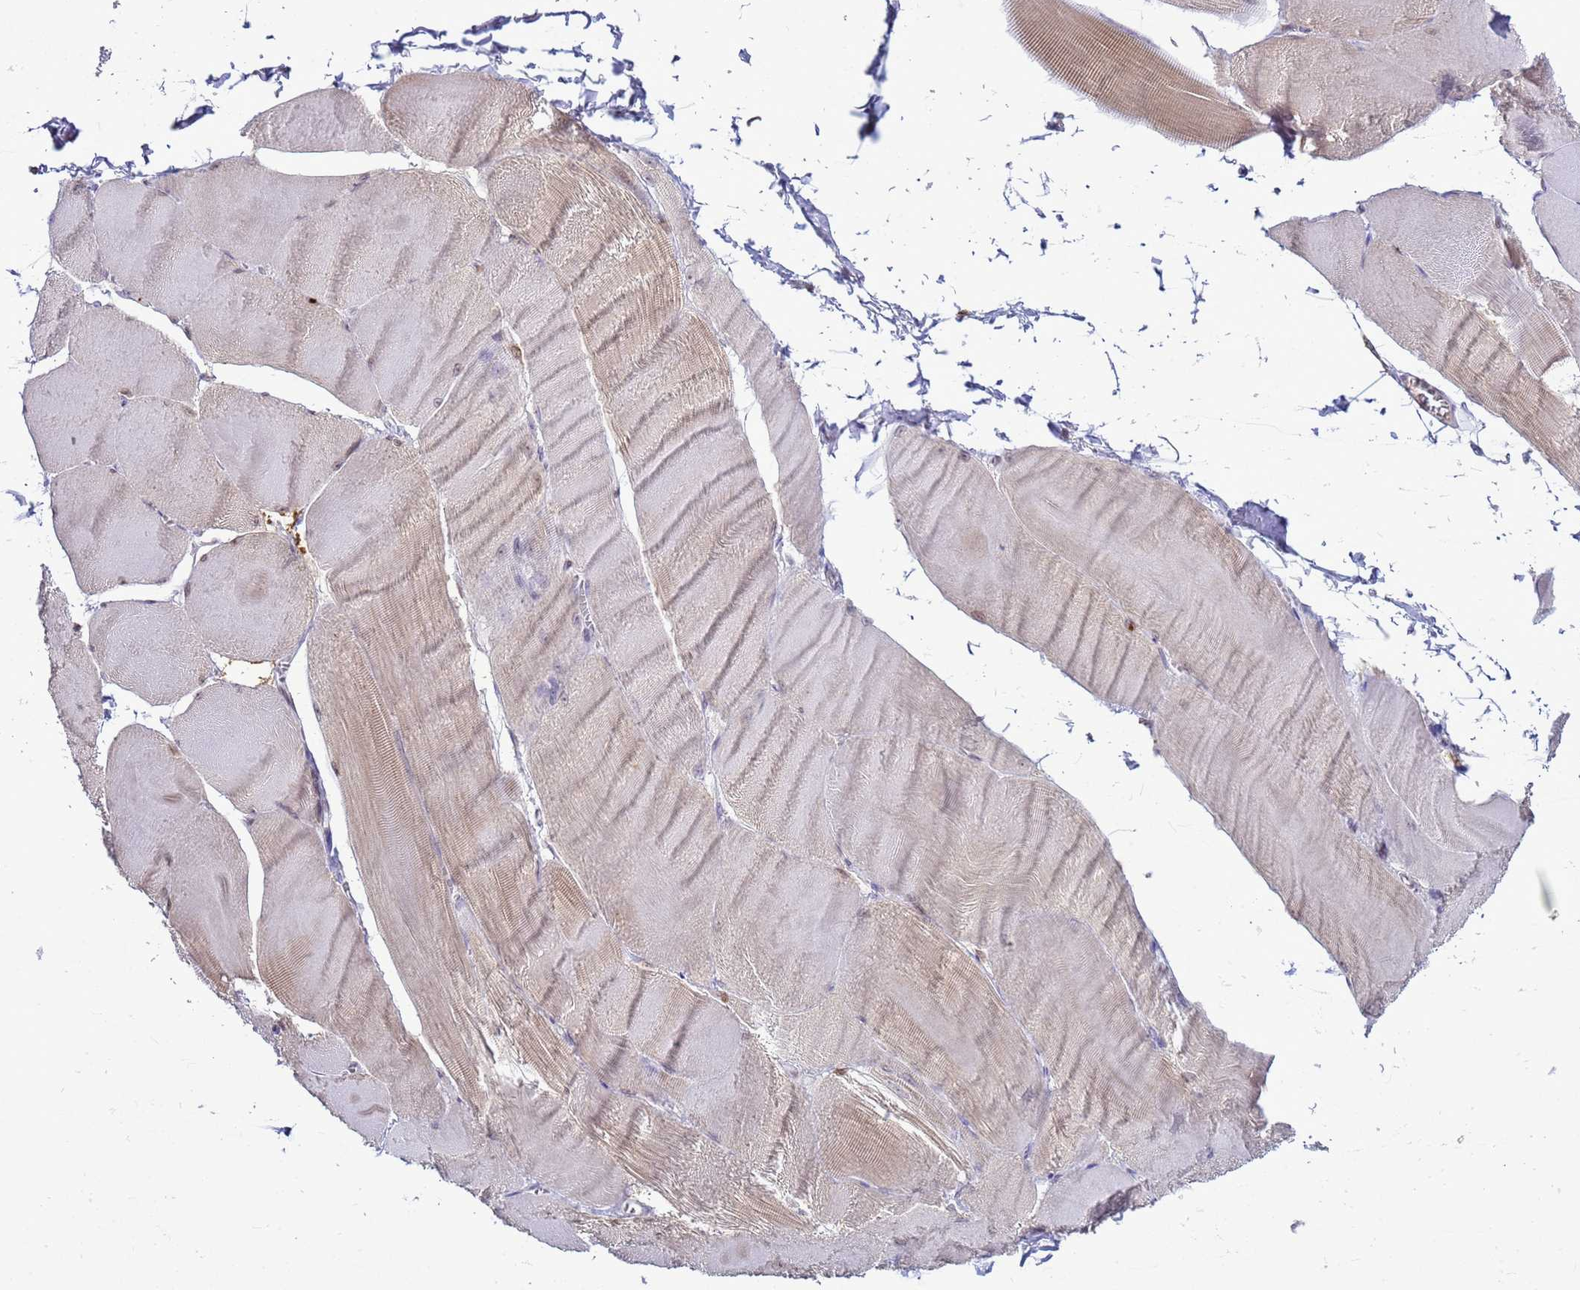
{"staining": {"intensity": "weak", "quantity": "25%-75%", "location": "cytoplasmic/membranous"}, "tissue": "skeletal muscle", "cell_type": "Myocytes", "image_type": "normal", "snomed": [{"axis": "morphology", "description": "Normal tissue, NOS"}, {"axis": "morphology", "description": "Basal cell carcinoma"}, {"axis": "topography", "description": "Skeletal muscle"}], "caption": "Myocytes demonstrate weak cytoplasmic/membranous staining in approximately 25%-75% of cells in benign skeletal muscle.", "gene": "DHX37", "patient": {"sex": "female", "age": 64}}